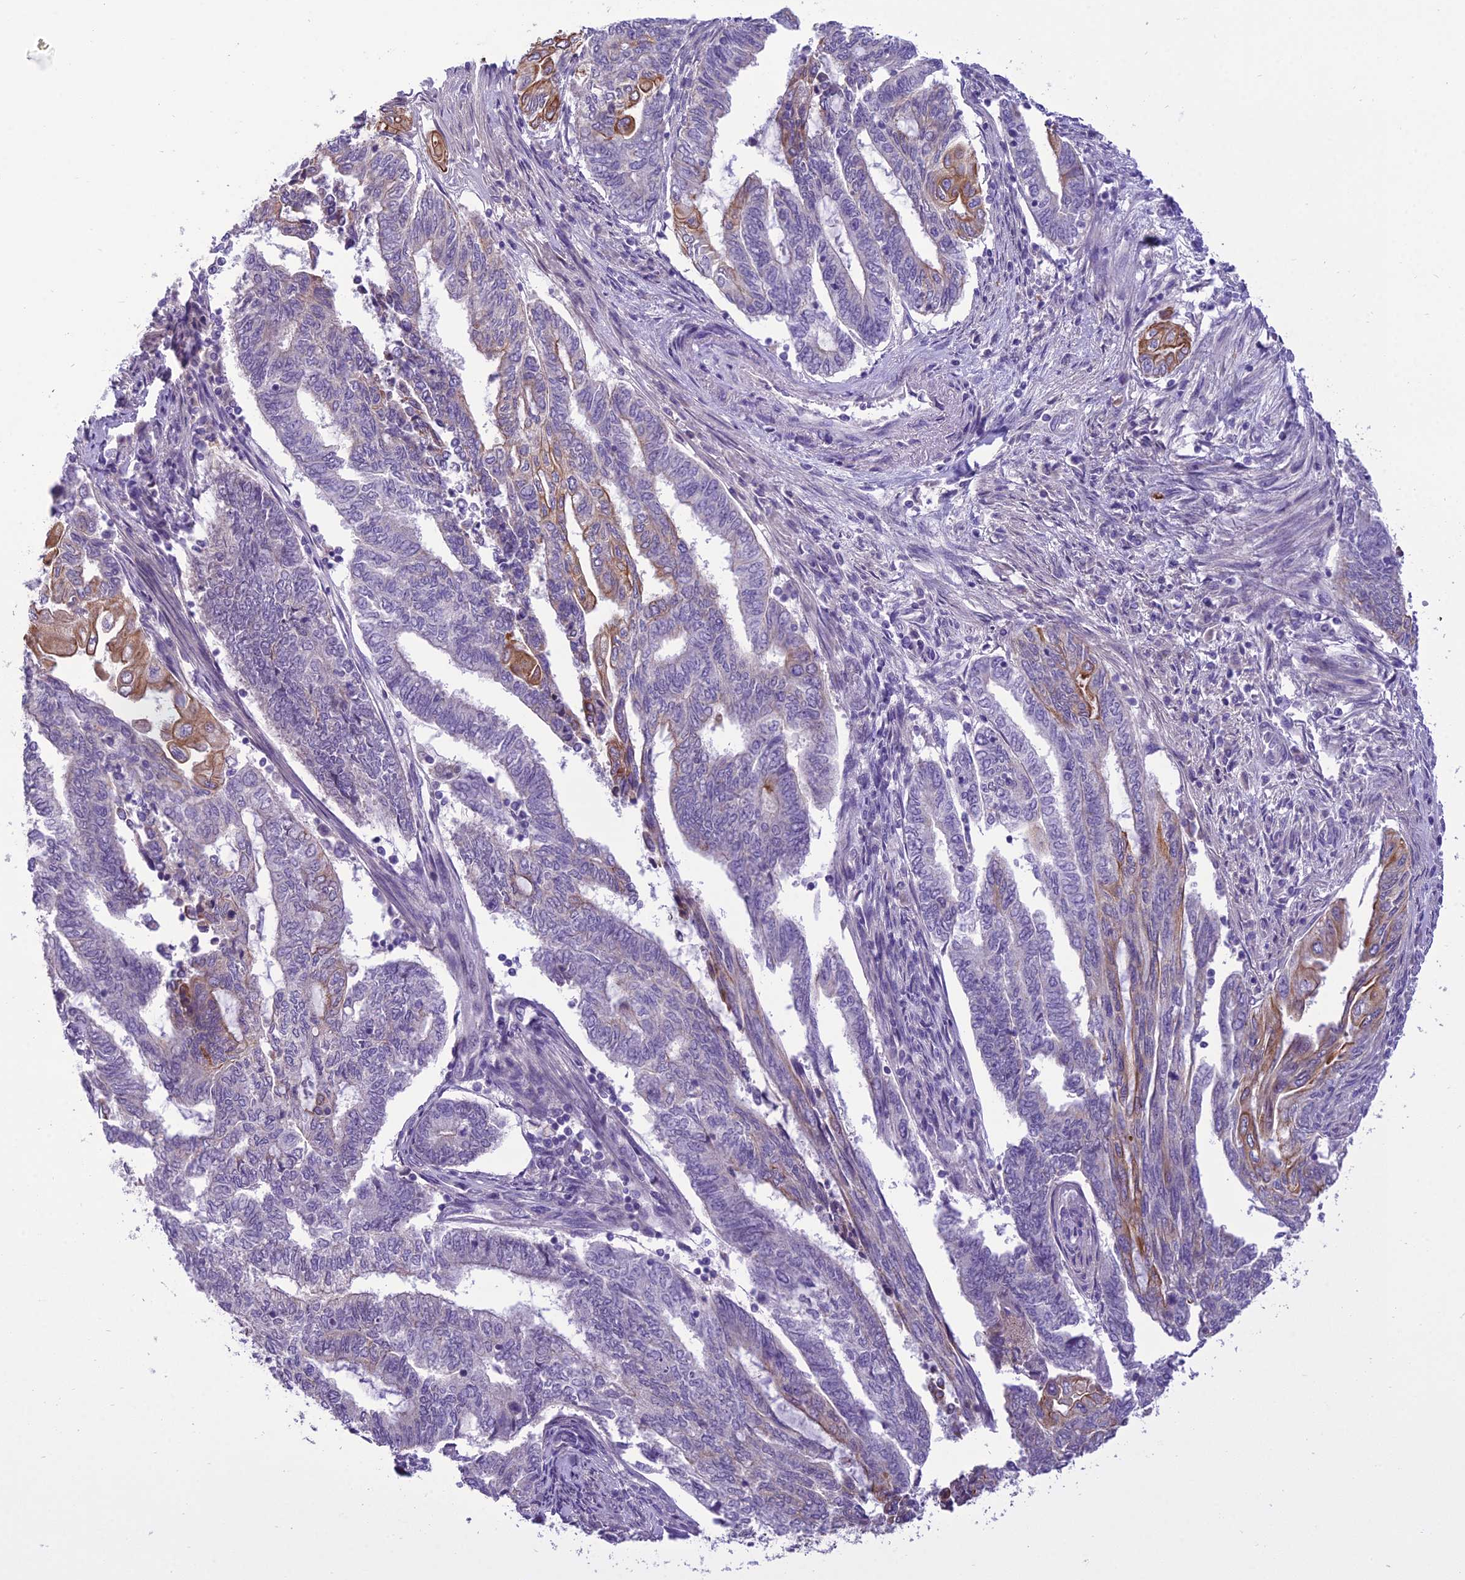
{"staining": {"intensity": "moderate", "quantity": "<25%", "location": "cytoplasmic/membranous"}, "tissue": "endometrial cancer", "cell_type": "Tumor cells", "image_type": "cancer", "snomed": [{"axis": "morphology", "description": "Adenocarcinoma, NOS"}, {"axis": "topography", "description": "Uterus"}, {"axis": "topography", "description": "Endometrium"}], "caption": "Endometrial cancer stained with a protein marker demonstrates moderate staining in tumor cells.", "gene": "SCRT1", "patient": {"sex": "female", "age": 70}}